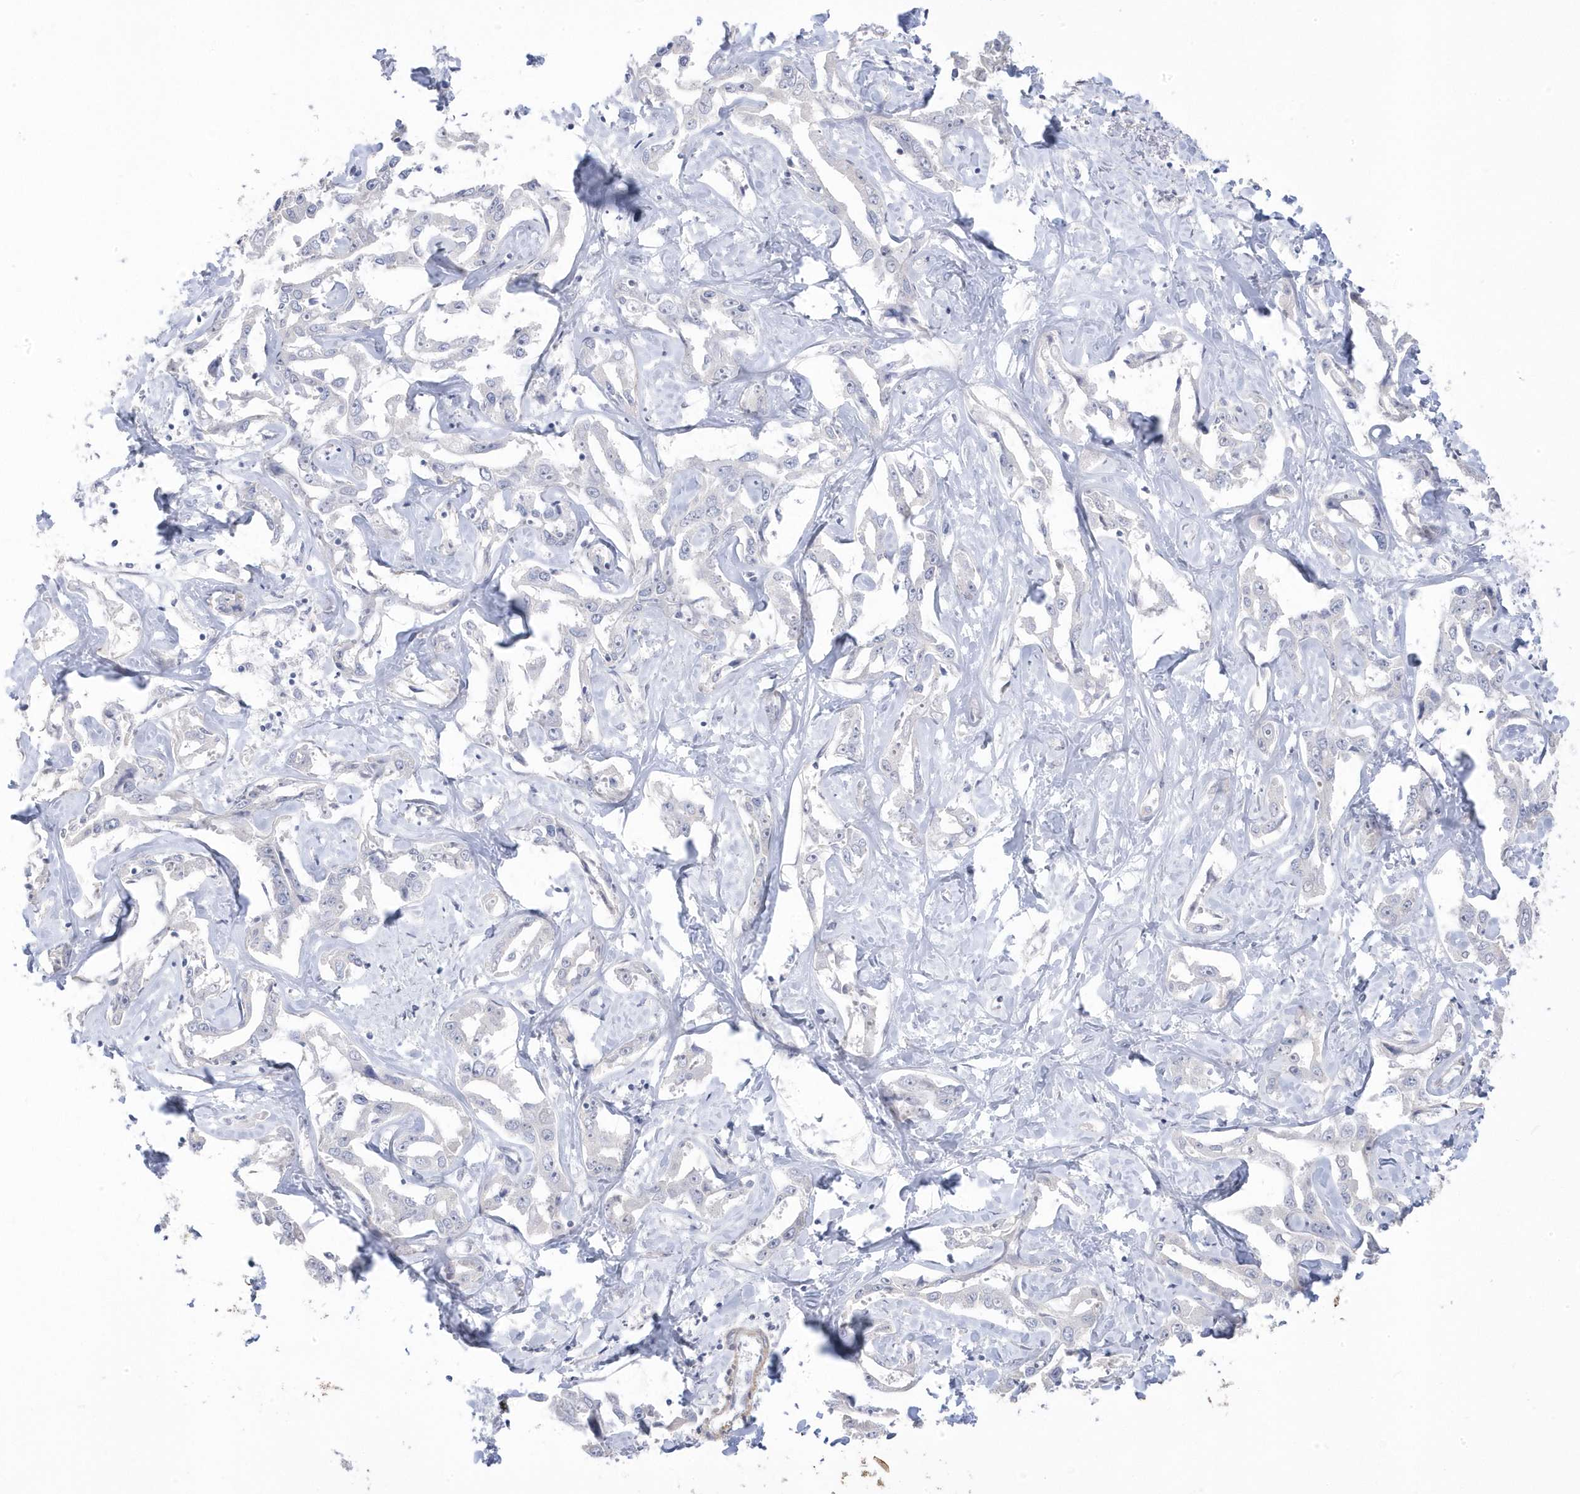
{"staining": {"intensity": "negative", "quantity": "none", "location": "none"}, "tissue": "liver cancer", "cell_type": "Tumor cells", "image_type": "cancer", "snomed": [{"axis": "morphology", "description": "Cholangiocarcinoma"}, {"axis": "topography", "description": "Liver"}], "caption": "There is no significant positivity in tumor cells of liver cholangiocarcinoma.", "gene": "GTPBP6", "patient": {"sex": "male", "age": 59}}